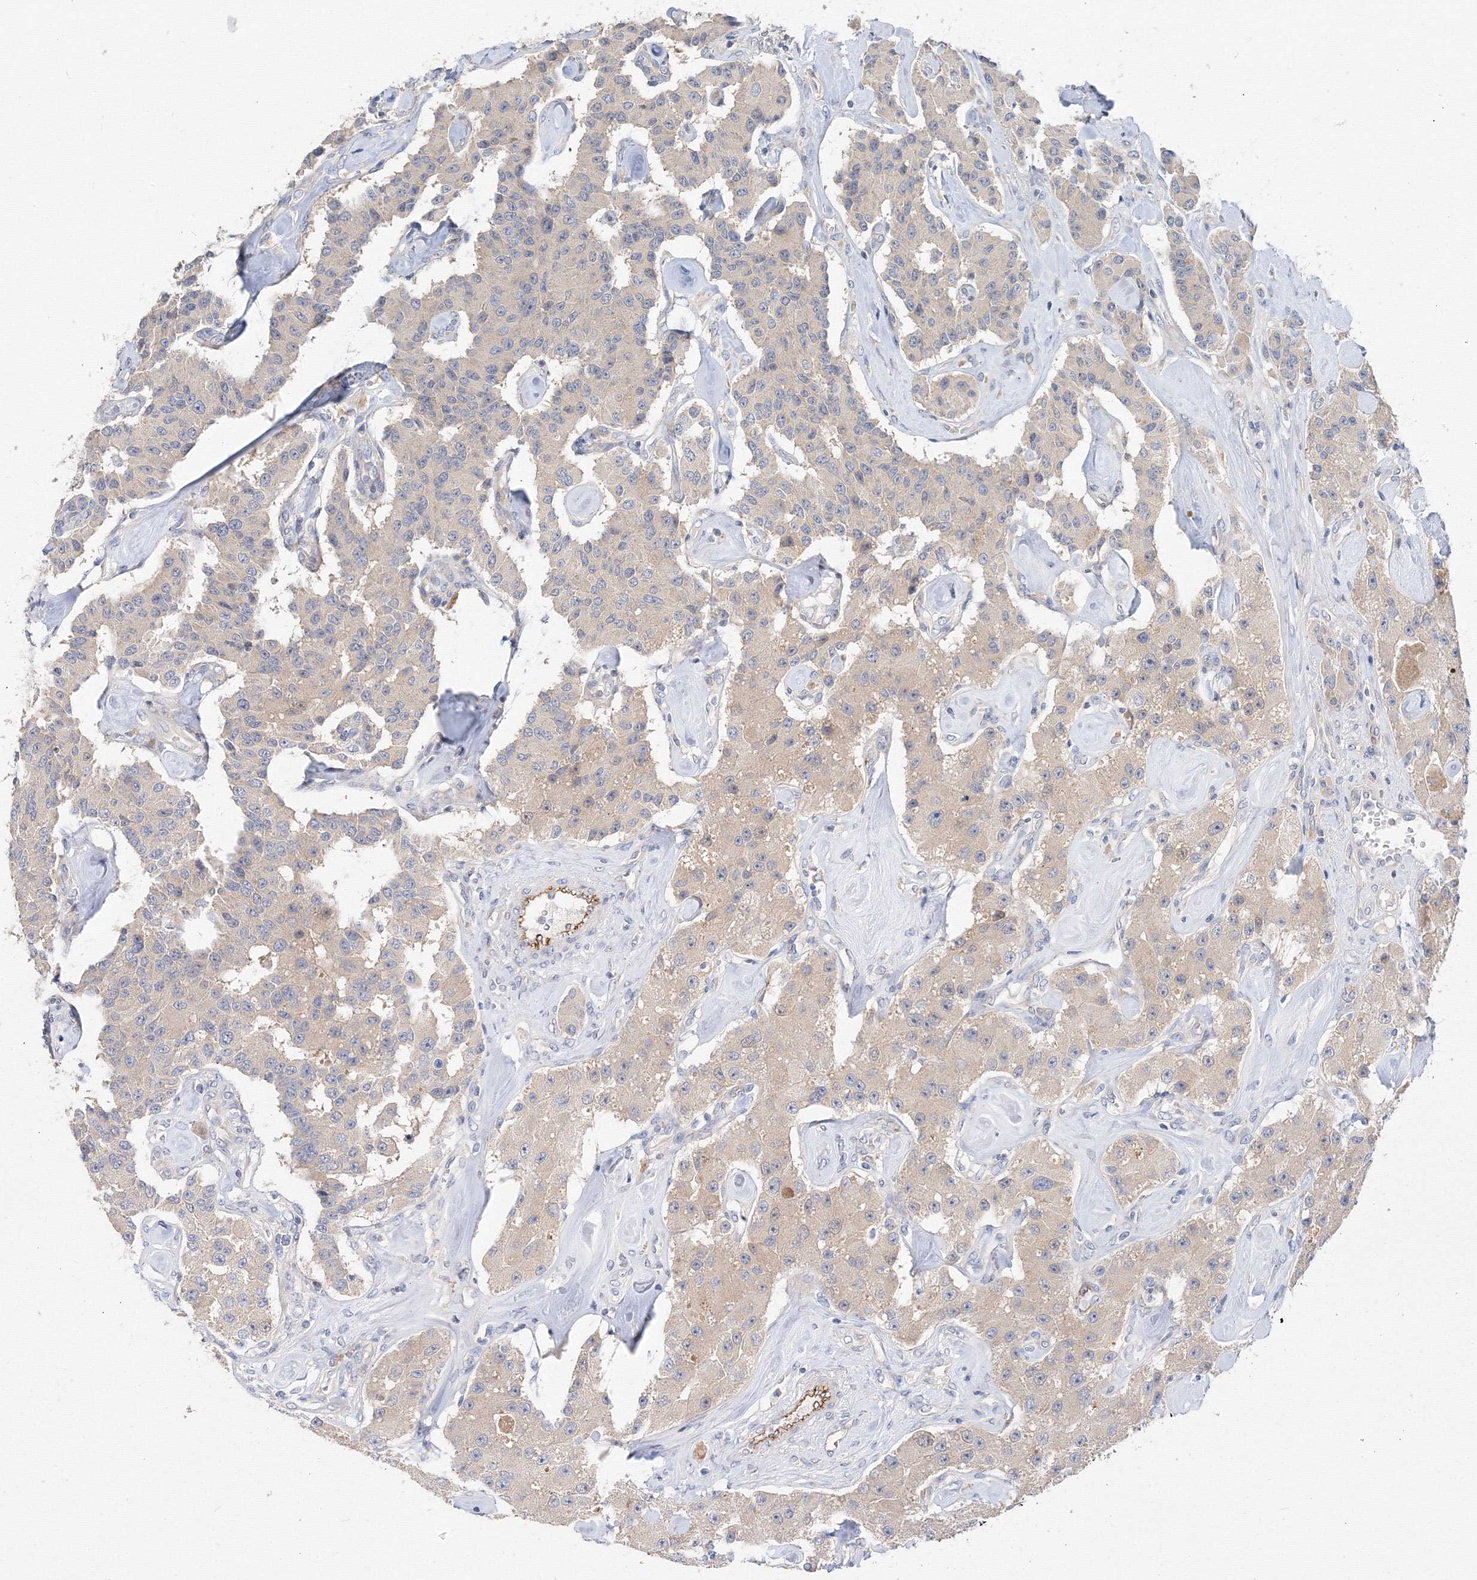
{"staining": {"intensity": "weak", "quantity": "25%-75%", "location": "cytoplasmic/membranous"}, "tissue": "carcinoid", "cell_type": "Tumor cells", "image_type": "cancer", "snomed": [{"axis": "morphology", "description": "Carcinoid, malignant, NOS"}, {"axis": "topography", "description": "Pancreas"}], "caption": "Immunohistochemistry of human malignant carcinoid exhibits low levels of weak cytoplasmic/membranous staining in about 25%-75% of tumor cells. The protein of interest is shown in brown color, while the nuclei are stained blue.", "gene": "DIS3L2", "patient": {"sex": "male", "age": 41}}